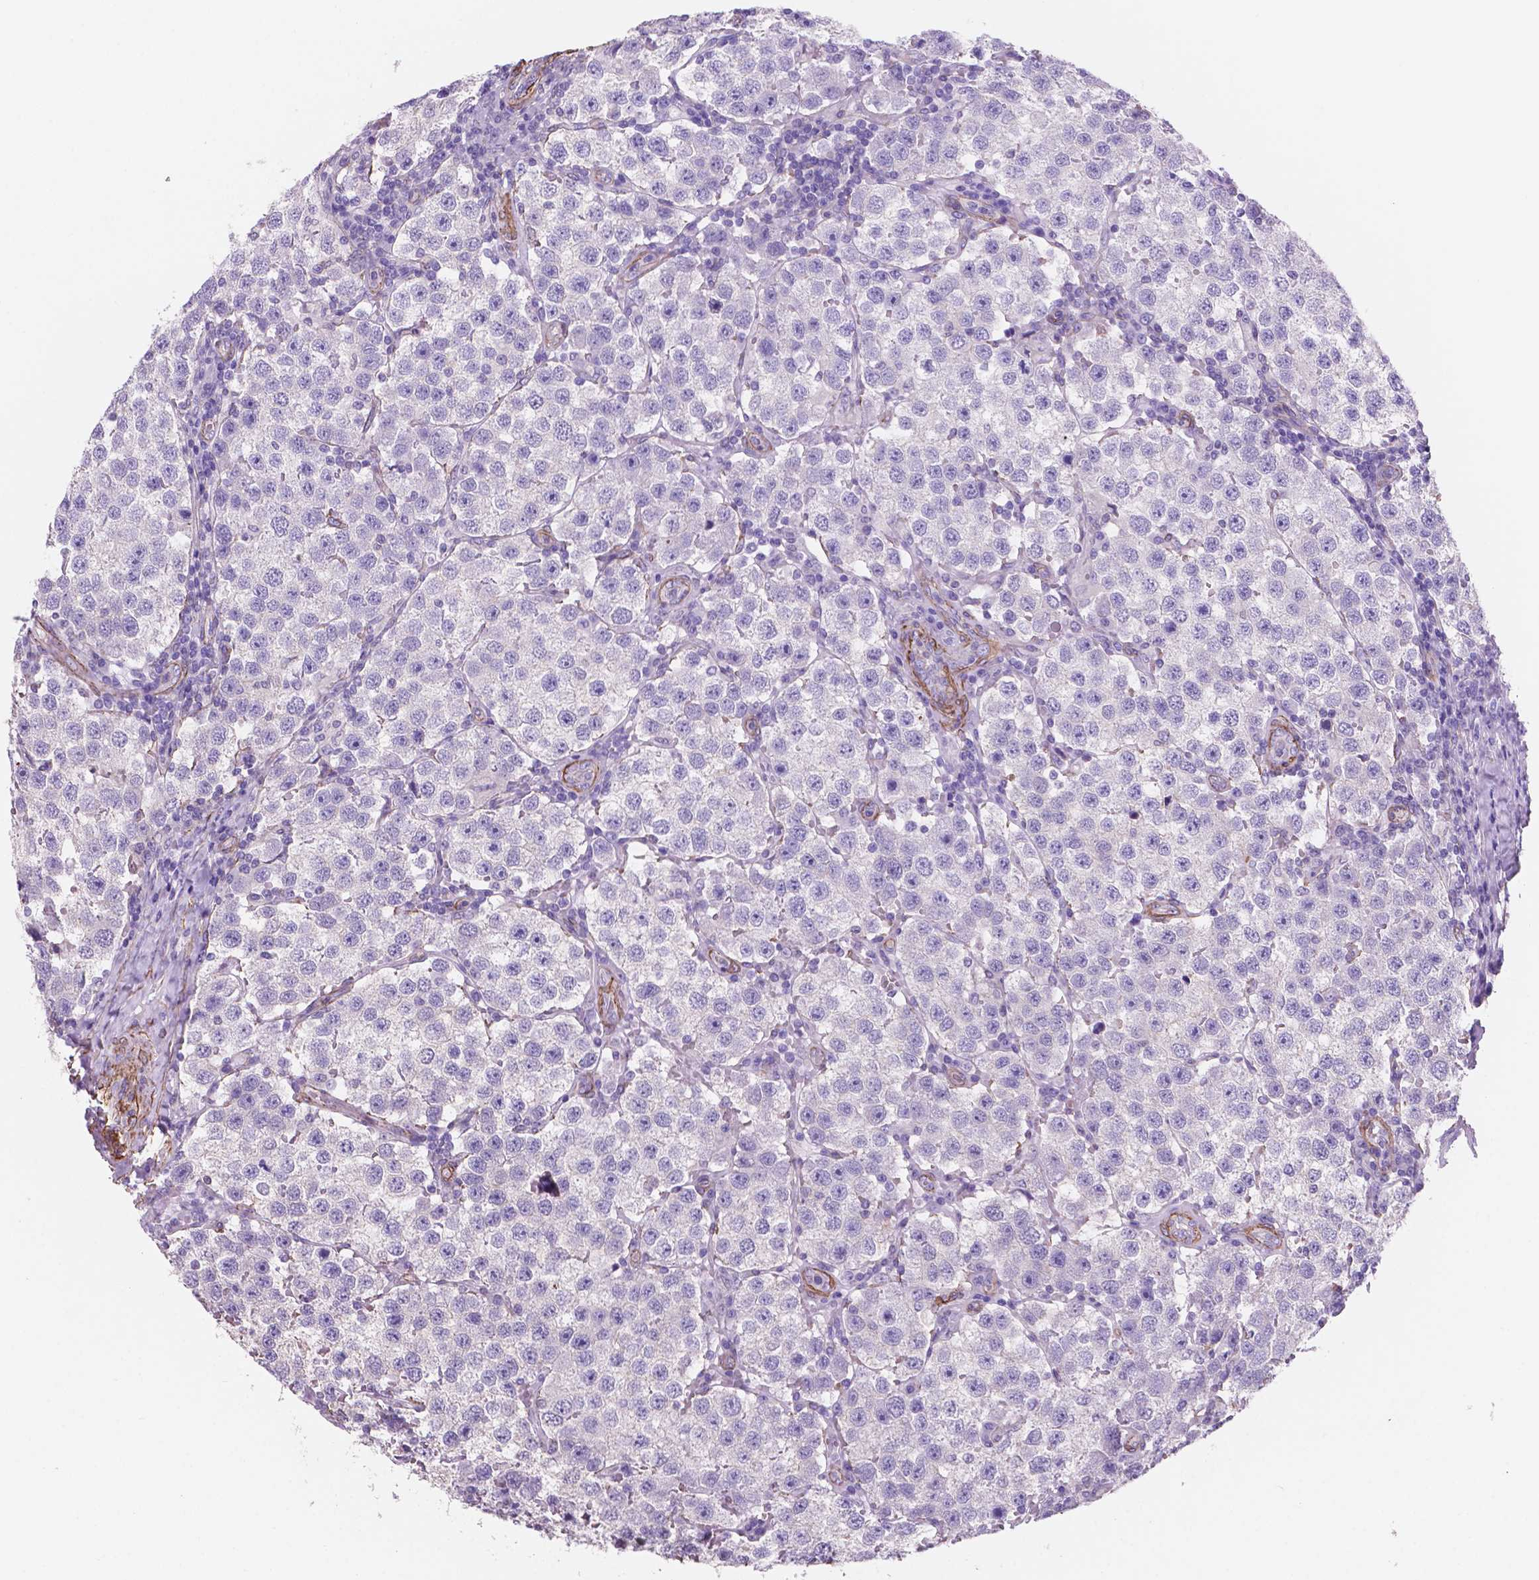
{"staining": {"intensity": "negative", "quantity": "none", "location": "none"}, "tissue": "testis cancer", "cell_type": "Tumor cells", "image_type": "cancer", "snomed": [{"axis": "morphology", "description": "Seminoma, NOS"}, {"axis": "topography", "description": "Testis"}], "caption": "Protein analysis of testis seminoma exhibits no significant staining in tumor cells.", "gene": "TOR2A", "patient": {"sex": "male", "age": 37}}